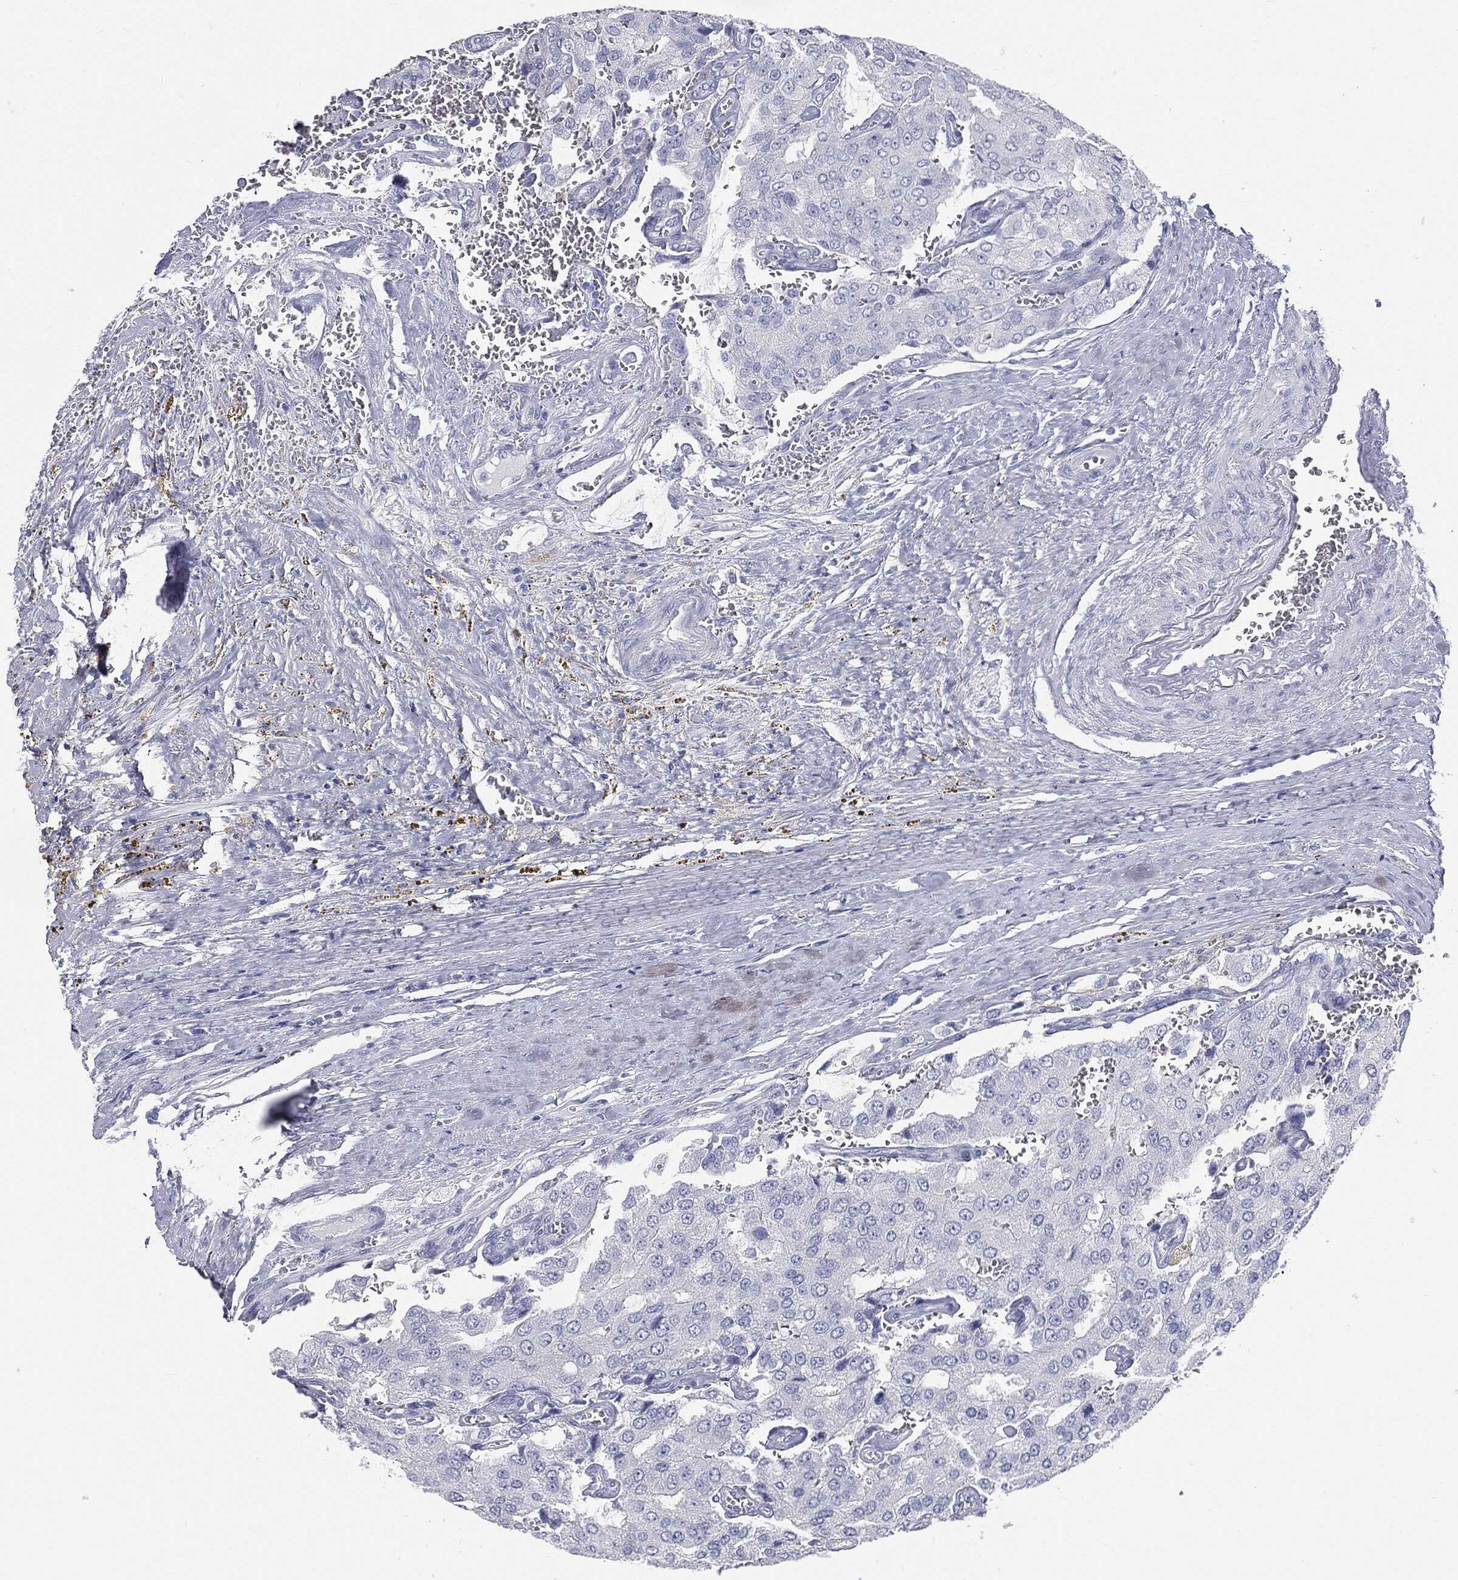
{"staining": {"intensity": "negative", "quantity": "none", "location": "none"}, "tissue": "prostate cancer", "cell_type": "Tumor cells", "image_type": "cancer", "snomed": [{"axis": "morphology", "description": "Adenocarcinoma, NOS"}, {"axis": "topography", "description": "Prostate and seminal vesicle, NOS"}, {"axis": "topography", "description": "Prostate"}], "caption": "Immunohistochemistry of adenocarcinoma (prostate) reveals no positivity in tumor cells. (Immunohistochemistry, brightfield microscopy, high magnification).", "gene": "CUZD1", "patient": {"sex": "male", "age": 67}}